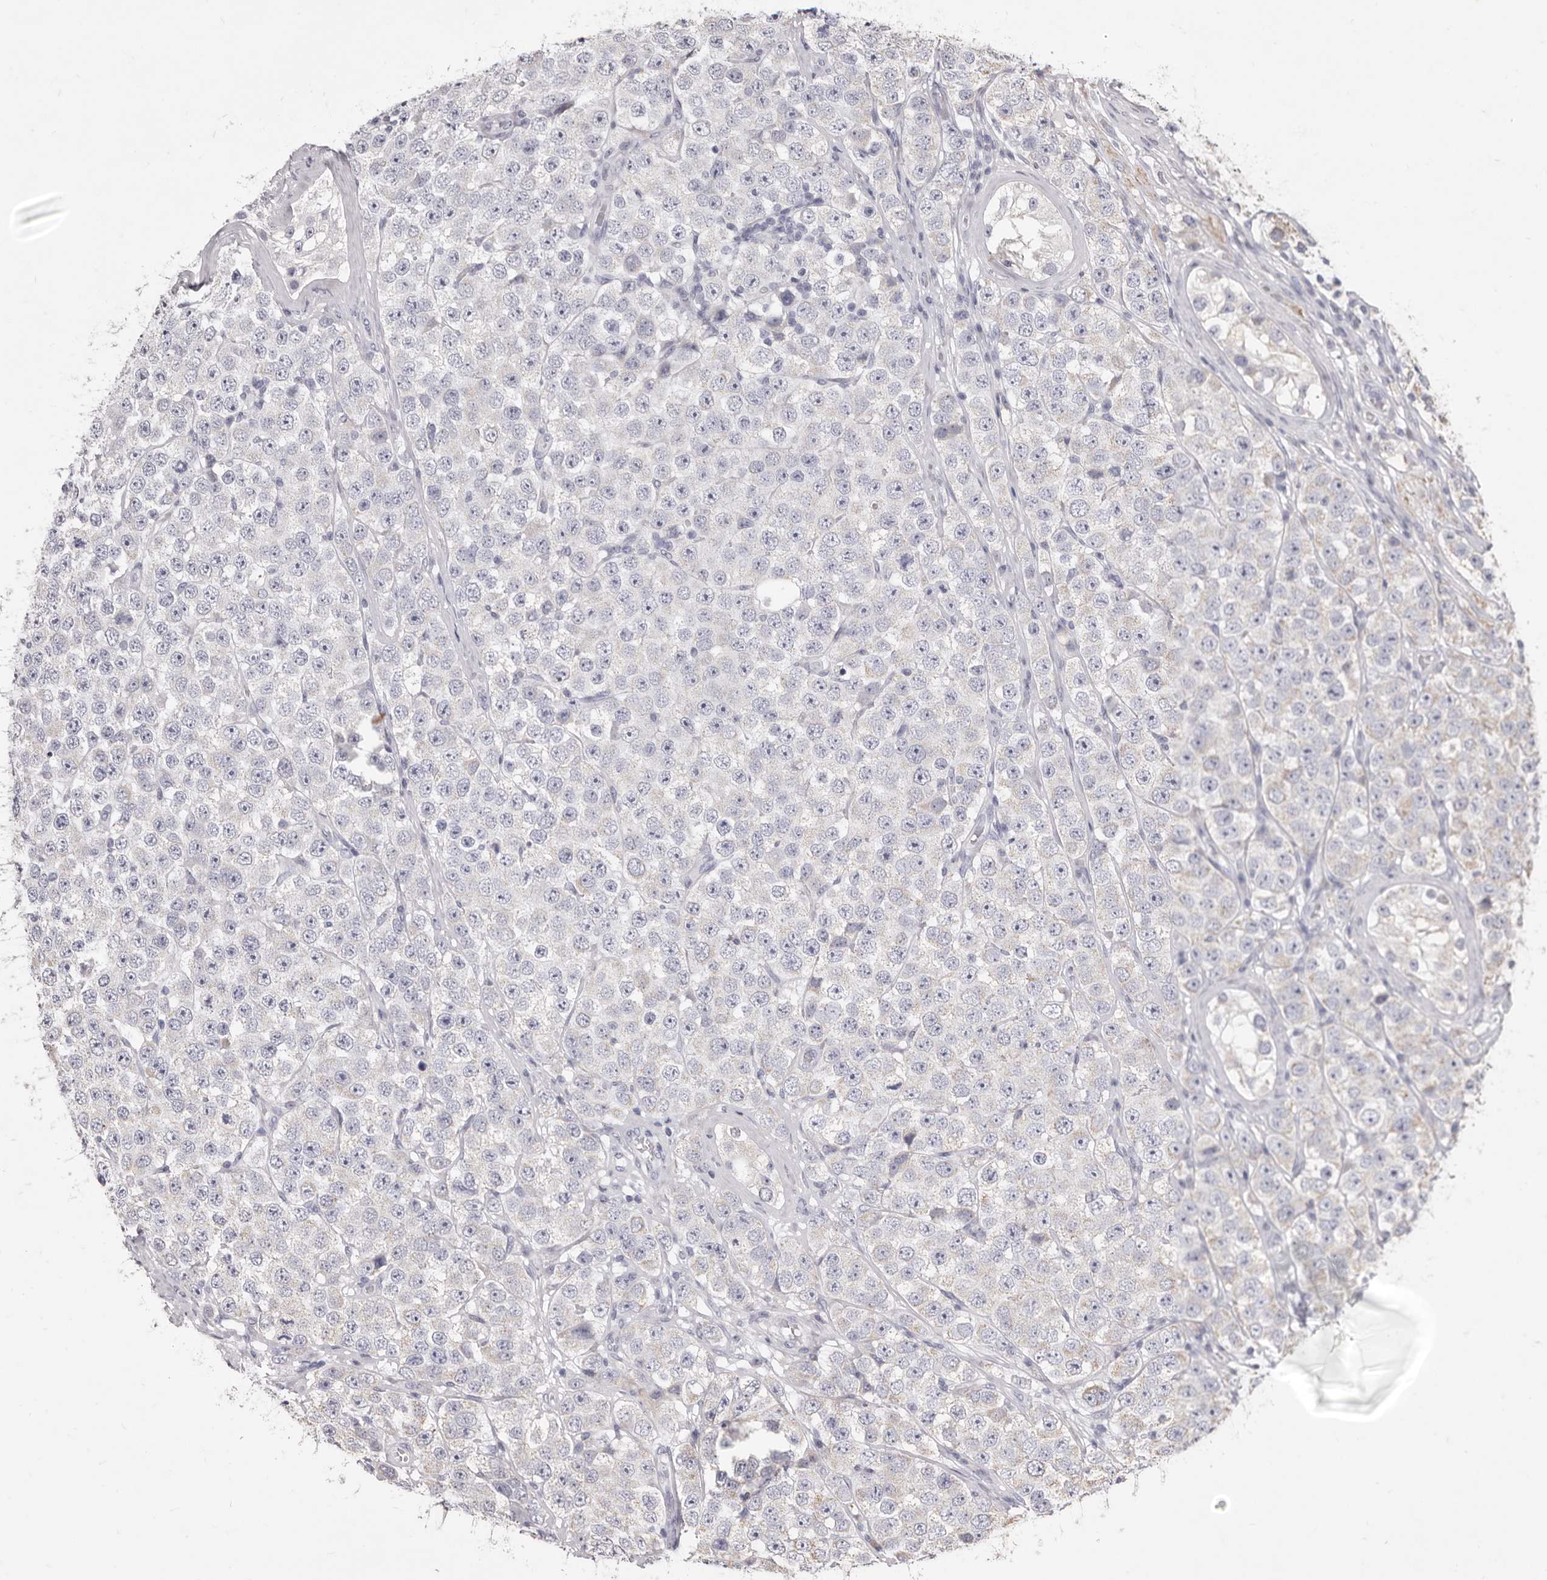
{"staining": {"intensity": "negative", "quantity": "none", "location": "none"}, "tissue": "testis cancer", "cell_type": "Tumor cells", "image_type": "cancer", "snomed": [{"axis": "morphology", "description": "Seminoma, NOS"}, {"axis": "topography", "description": "Testis"}], "caption": "High magnification brightfield microscopy of testis seminoma stained with DAB (brown) and counterstained with hematoxylin (blue): tumor cells show no significant staining.", "gene": "CYP2E1", "patient": {"sex": "male", "age": 28}}